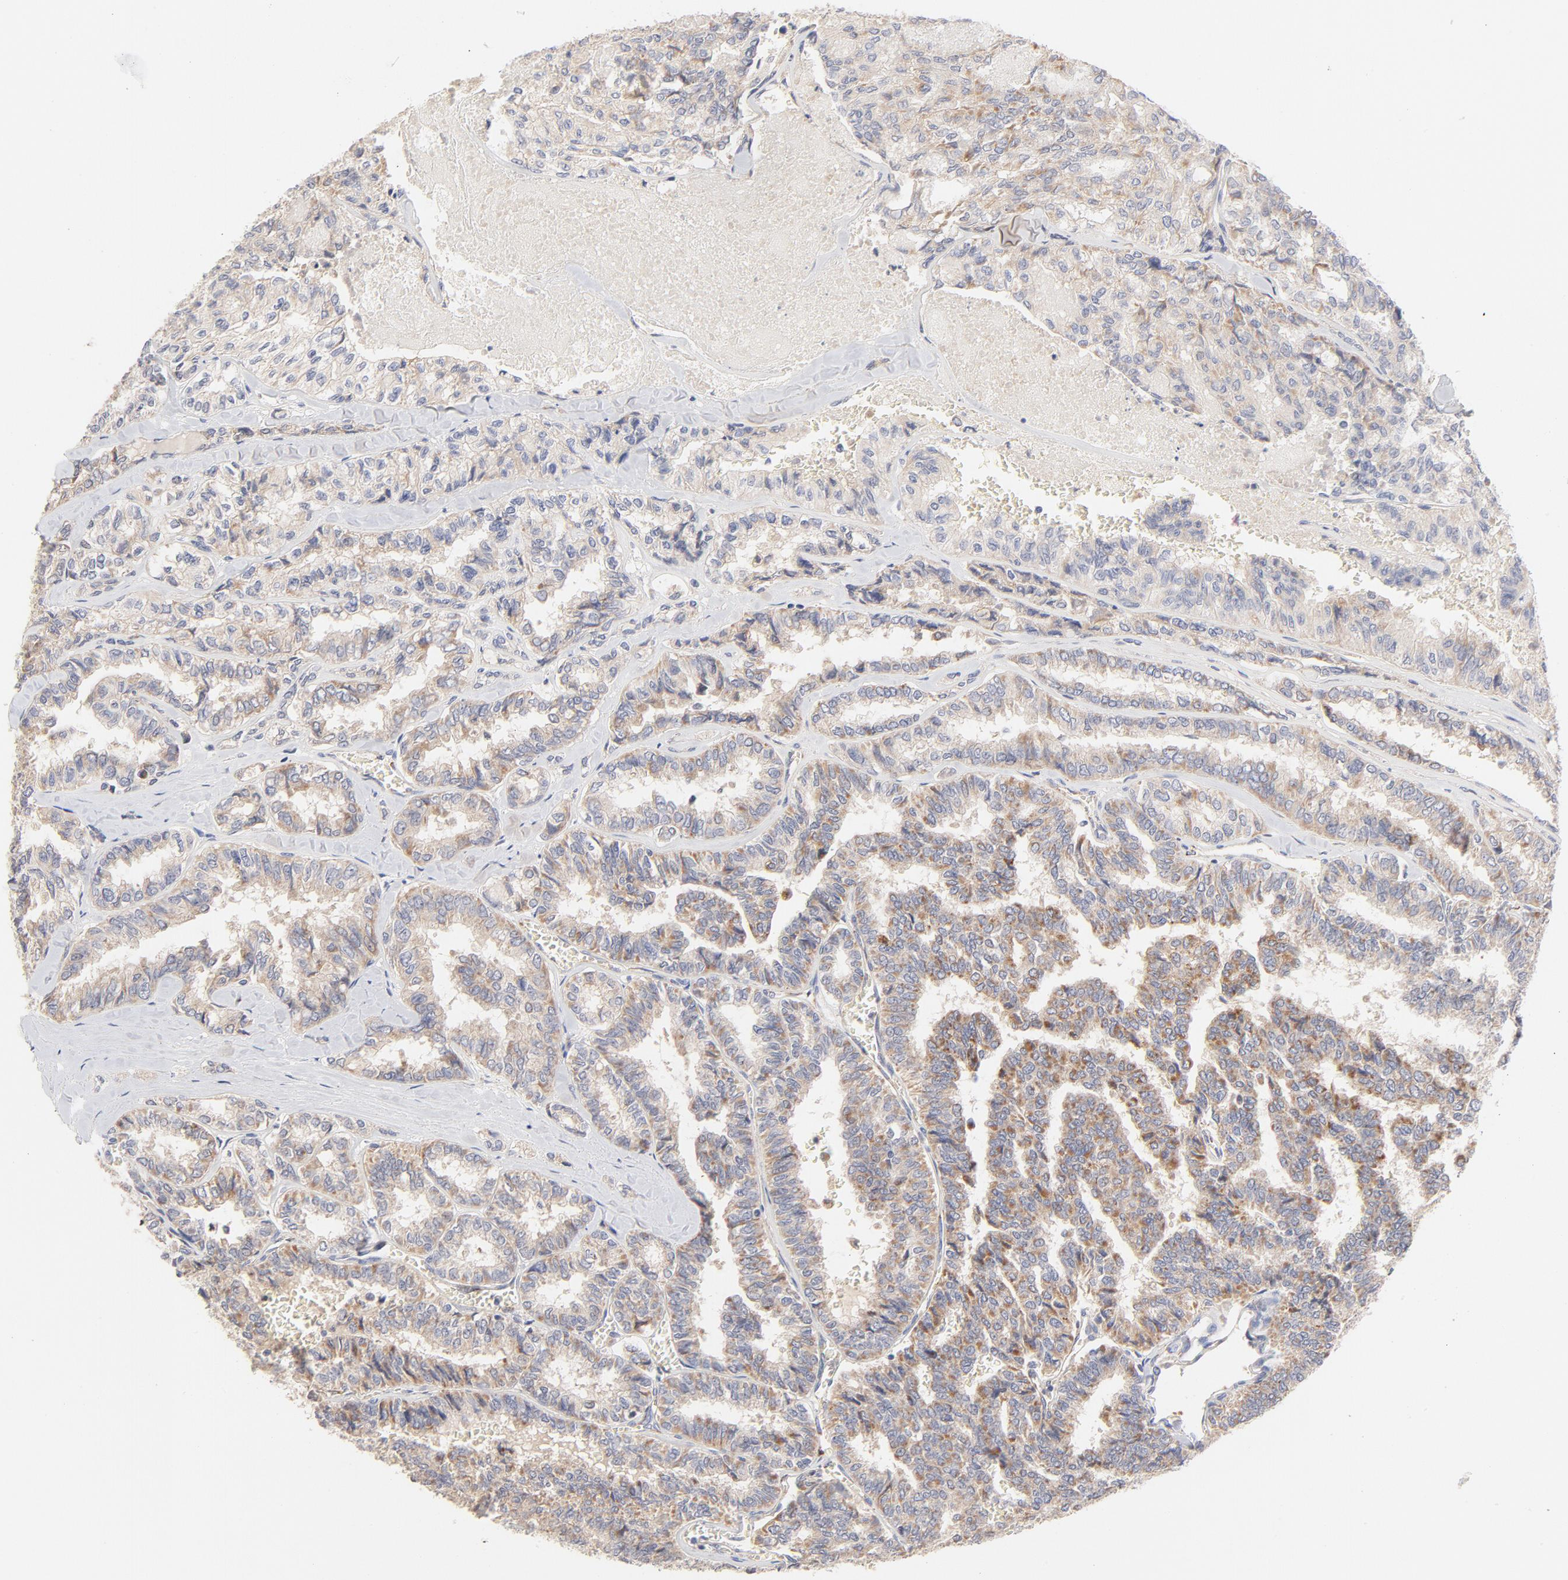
{"staining": {"intensity": "moderate", "quantity": ">75%", "location": "cytoplasmic/membranous"}, "tissue": "thyroid cancer", "cell_type": "Tumor cells", "image_type": "cancer", "snomed": [{"axis": "morphology", "description": "Papillary adenocarcinoma, NOS"}, {"axis": "topography", "description": "Thyroid gland"}], "caption": "This photomicrograph displays immunohistochemistry (IHC) staining of papillary adenocarcinoma (thyroid), with medium moderate cytoplasmic/membranous expression in approximately >75% of tumor cells.", "gene": "MTERF2", "patient": {"sex": "female", "age": 35}}